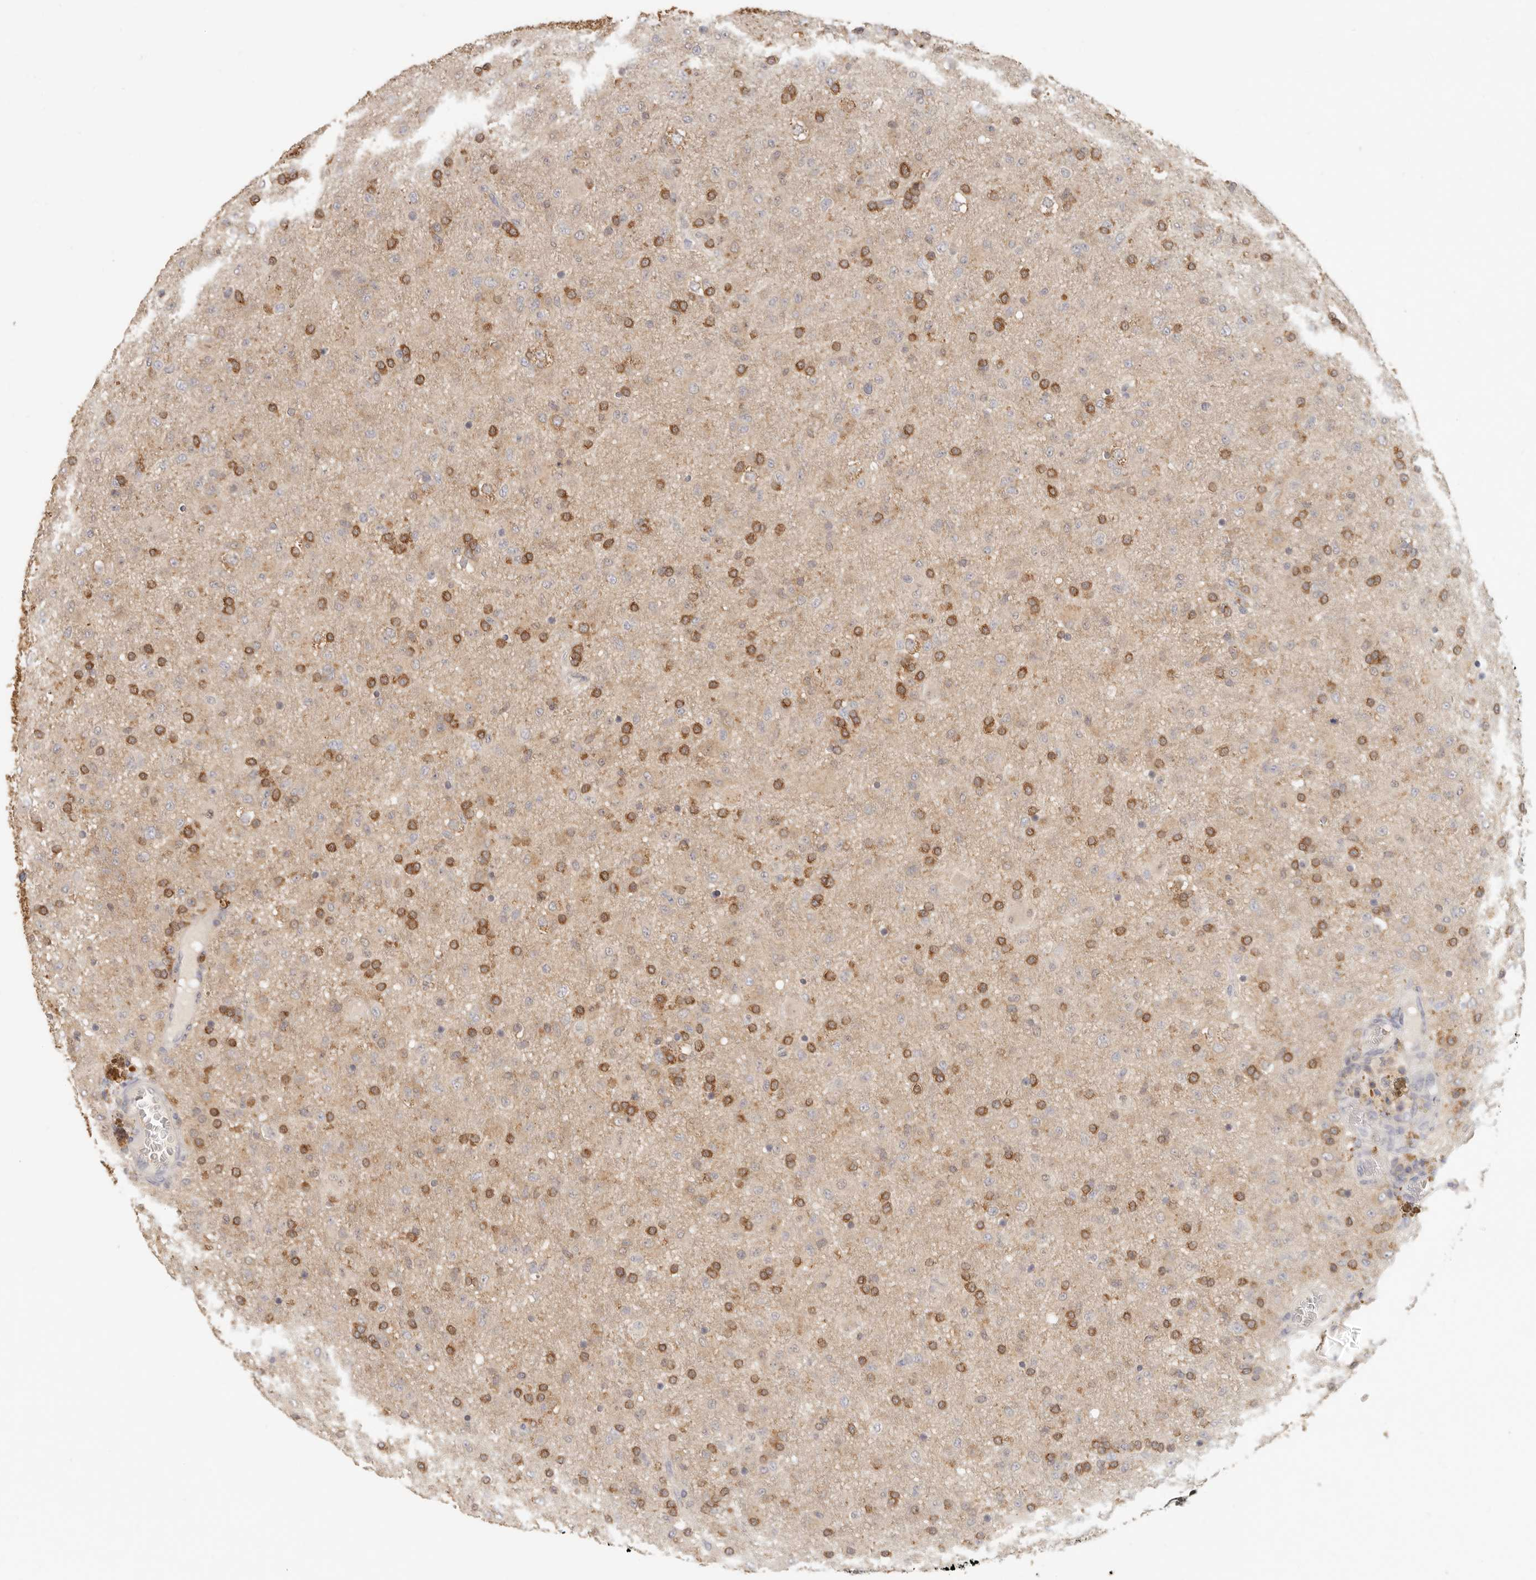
{"staining": {"intensity": "weak", "quantity": "25%-75%", "location": "cytoplasmic/membranous"}, "tissue": "glioma", "cell_type": "Tumor cells", "image_type": "cancer", "snomed": [{"axis": "morphology", "description": "Glioma, malignant, Low grade"}, {"axis": "topography", "description": "Brain"}], "caption": "This is a histology image of immunohistochemistry (IHC) staining of malignant low-grade glioma, which shows weak expression in the cytoplasmic/membranous of tumor cells.", "gene": "CSK", "patient": {"sex": "male", "age": 65}}